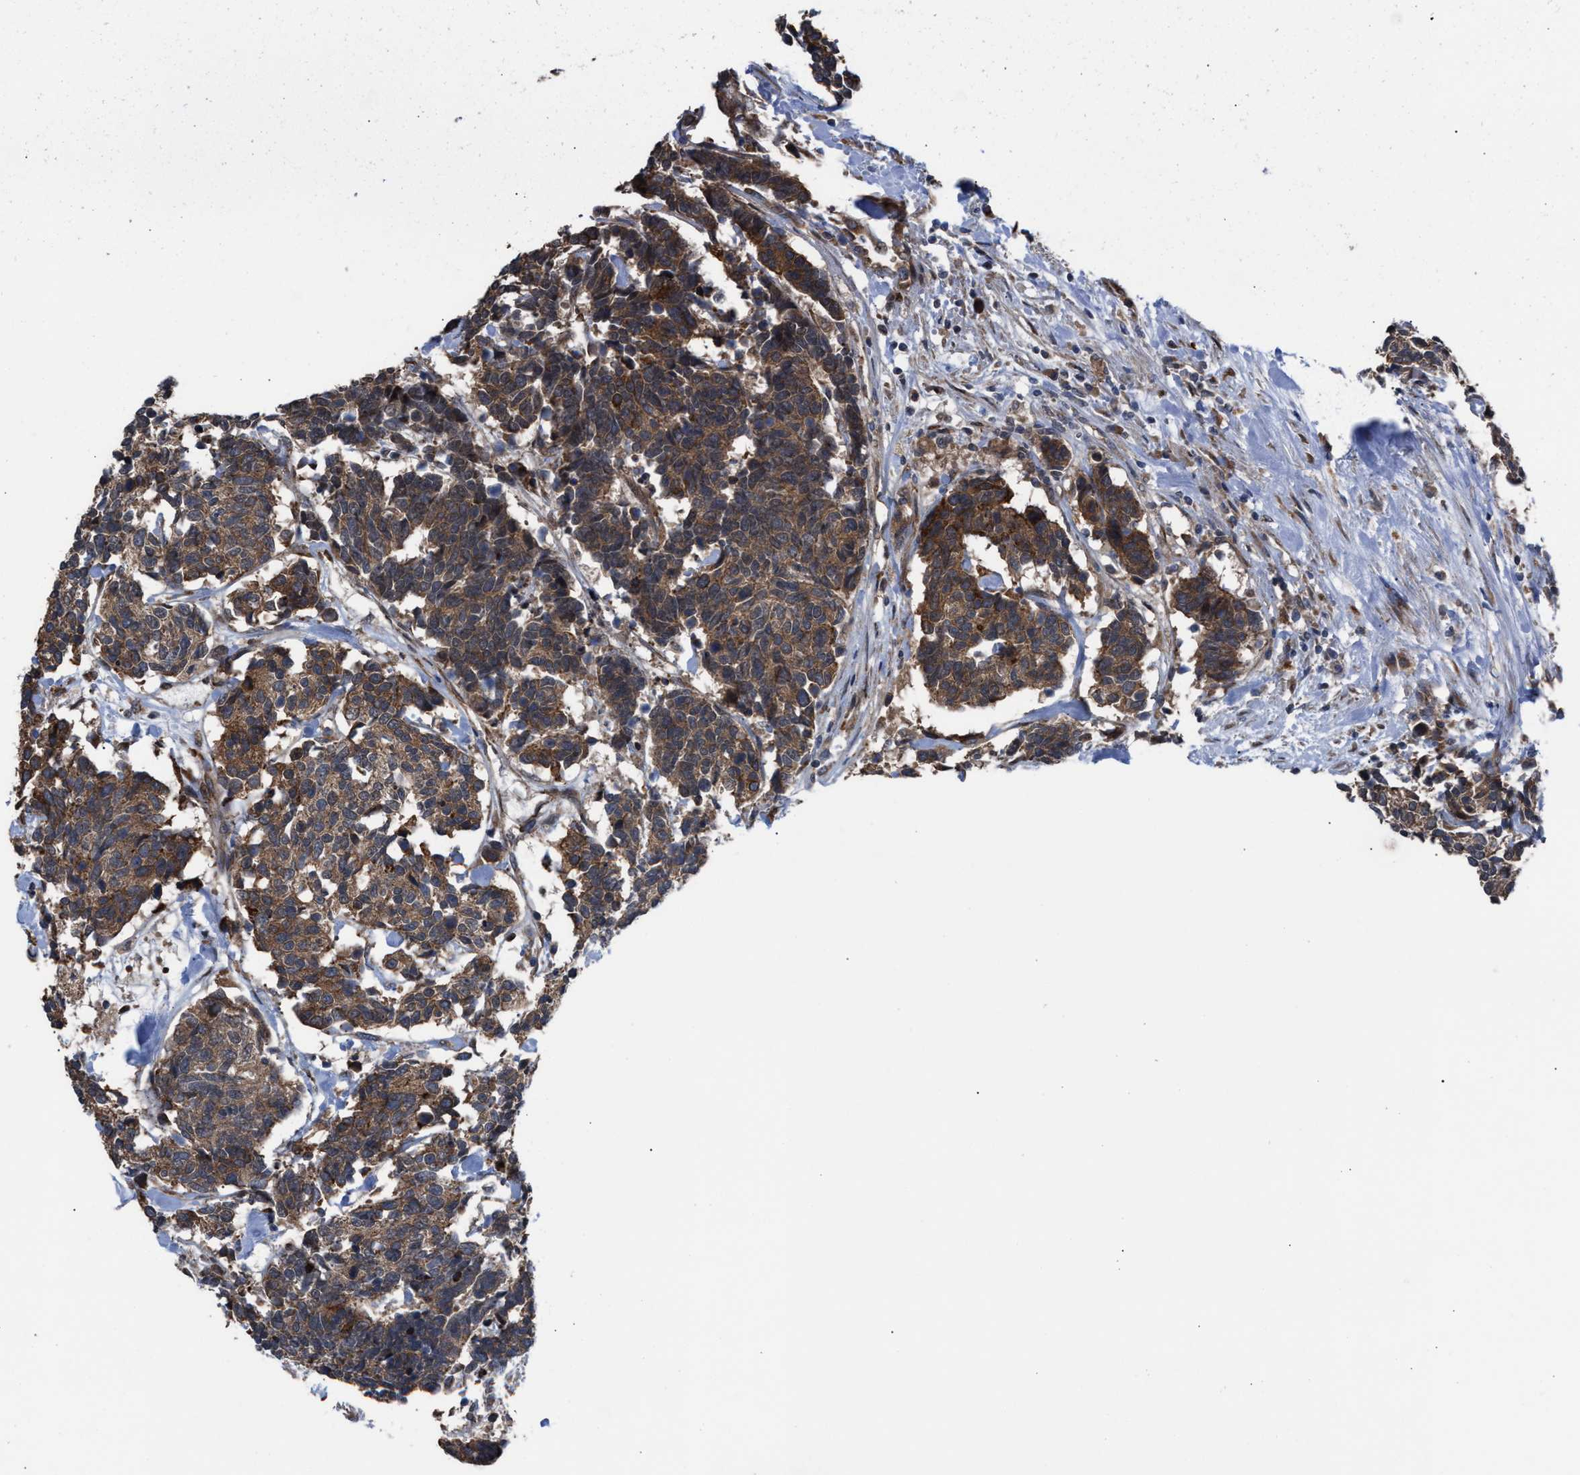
{"staining": {"intensity": "moderate", "quantity": ">75%", "location": "cytoplasmic/membranous"}, "tissue": "carcinoid", "cell_type": "Tumor cells", "image_type": "cancer", "snomed": [{"axis": "morphology", "description": "Carcinoma, NOS"}, {"axis": "morphology", "description": "Carcinoid, malignant, NOS"}, {"axis": "topography", "description": "Urinary bladder"}], "caption": "A photomicrograph of human carcinoma stained for a protein displays moderate cytoplasmic/membranous brown staining in tumor cells.", "gene": "TP53BP2", "patient": {"sex": "male", "age": 57}}